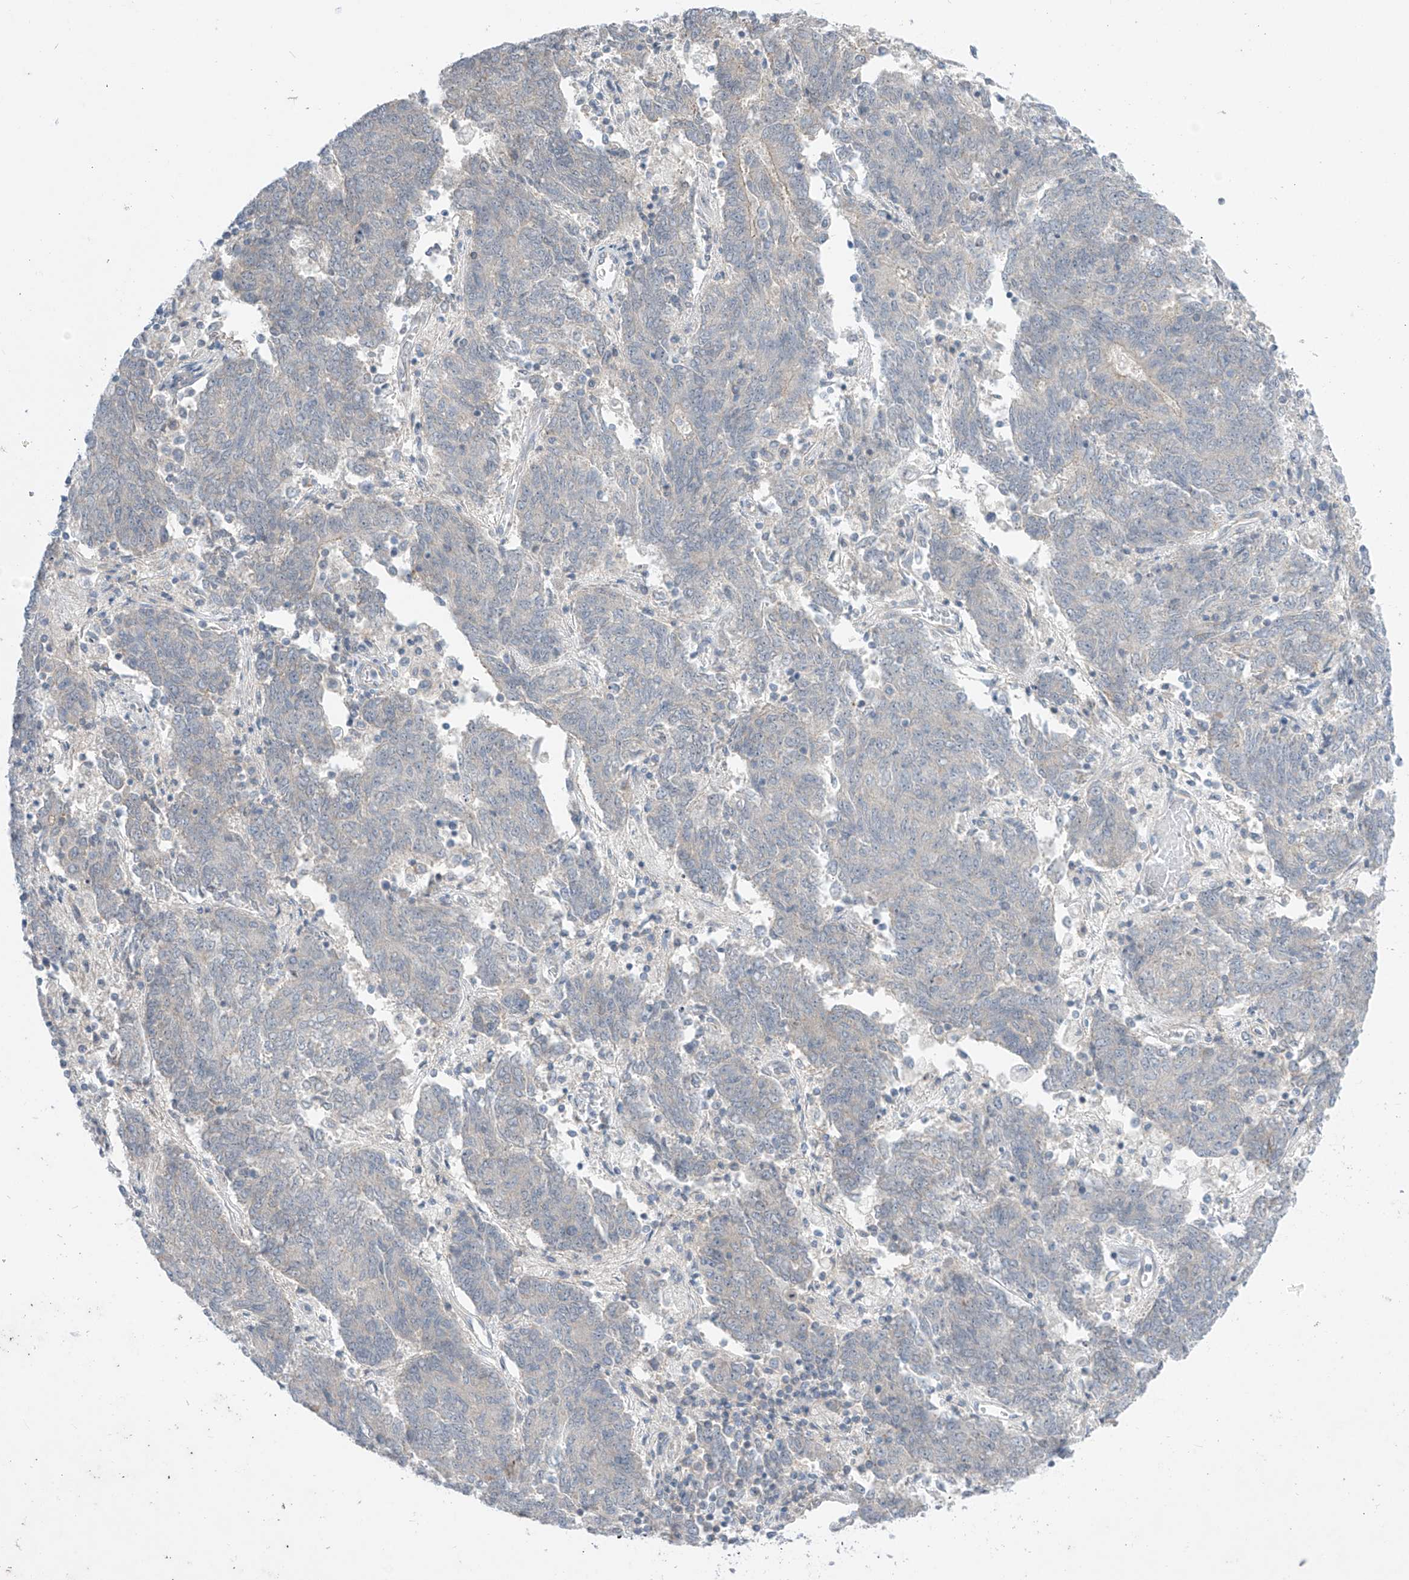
{"staining": {"intensity": "negative", "quantity": "none", "location": "none"}, "tissue": "endometrial cancer", "cell_type": "Tumor cells", "image_type": "cancer", "snomed": [{"axis": "morphology", "description": "Adenocarcinoma, NOS"}, {"axis": "topography", "description": "Endometrium"}], "caption": "Adenocarcinoma (endometrial) stained for a protein using IHC shows no expression tumor cells.", "gene": "ABLIM2", "patient": {"sex": "female", "age": 80}}